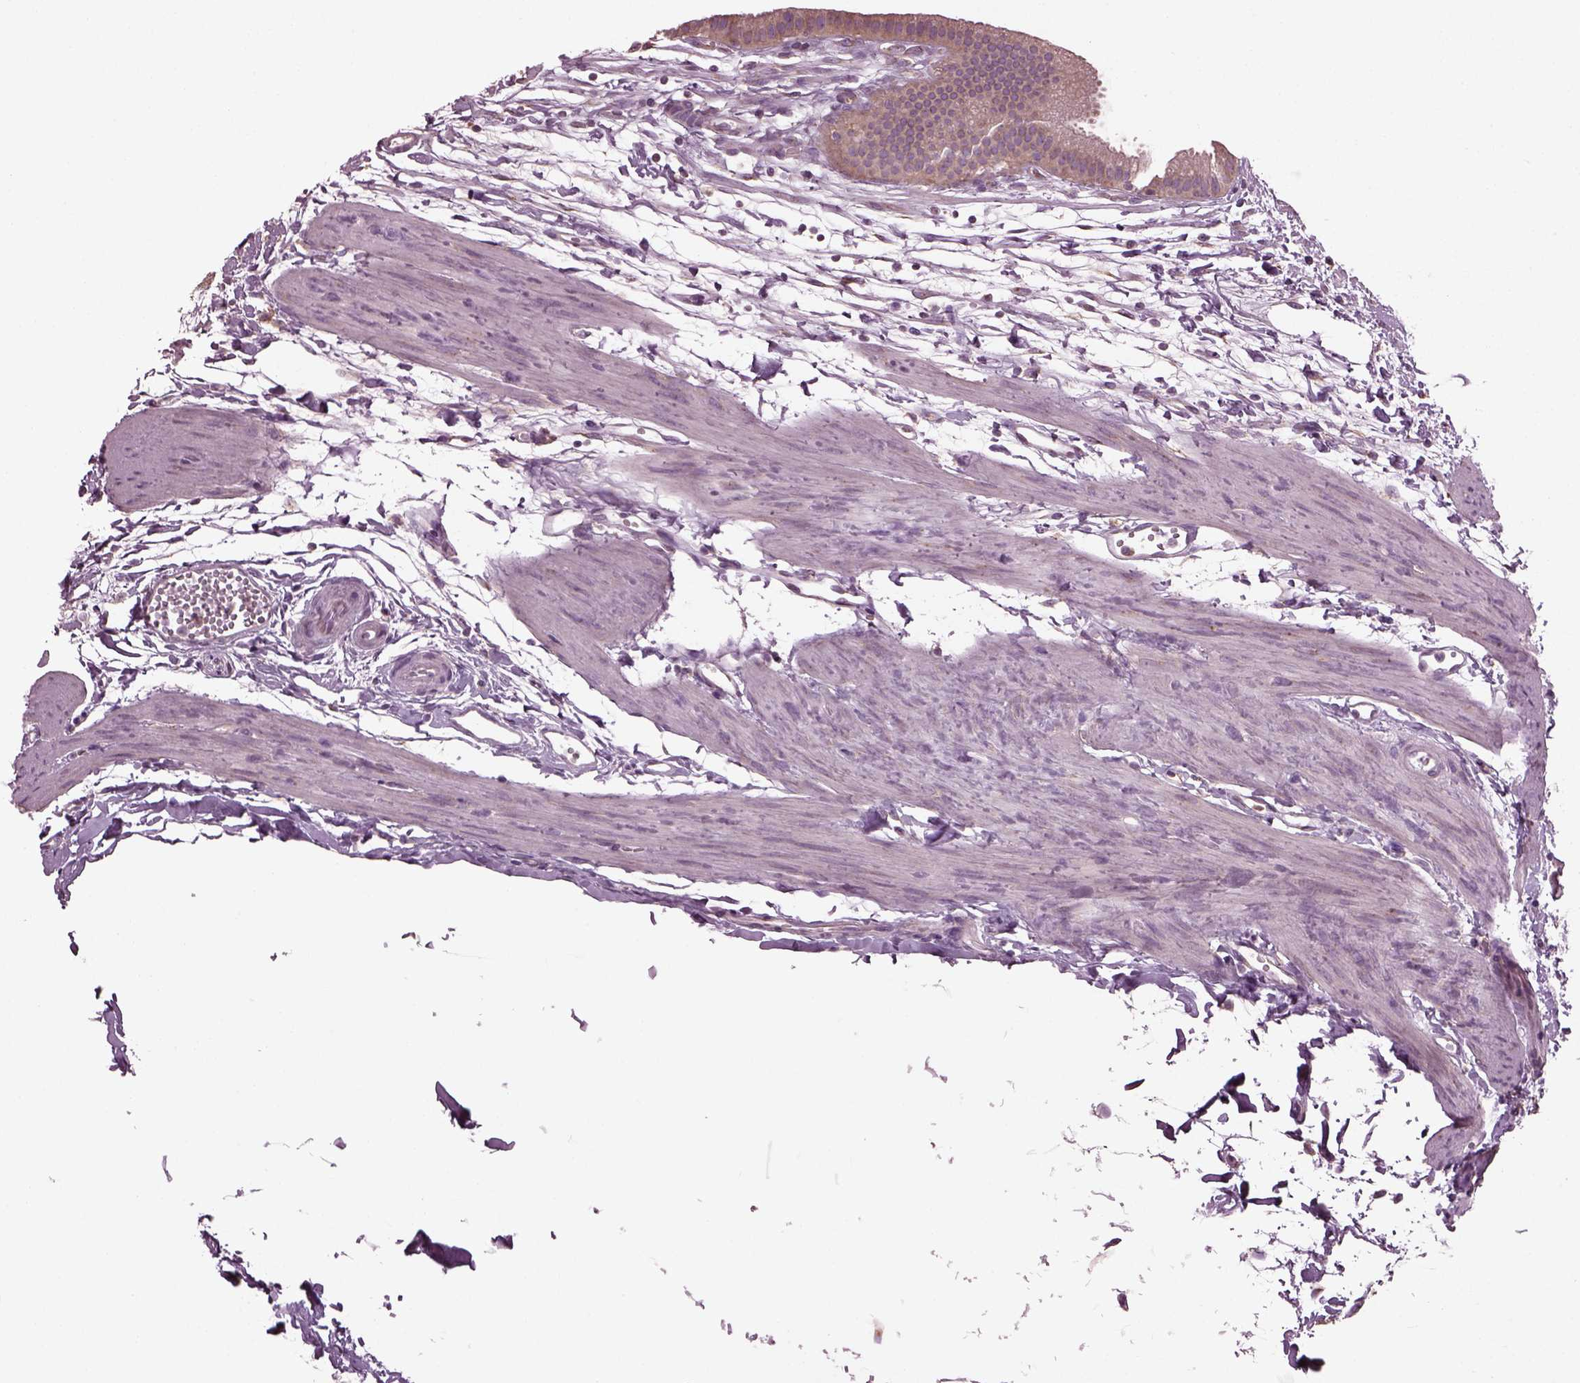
{"staining": {"intensity": "weak", "quantity": ">75%", "location": "cytoplasmic/membranous"}, "tissue": "gallbladder", "cell_type": "Glandular cells", "image_type": "normal", "snomed": [{"axis": "morphology", "description": "Normal tissue, NOS"}, {"axis": "topography", "description": "Gallbladder"}], "caption": "This histopathology image reveals immunohistochemistry staining of unremarkable gallbladder, with low weak cytoplasmic/membranous positivity in approximately >75% of glandular cells.", "gene": "CABP5", "patient": {"sex": "female", "age": 63}}